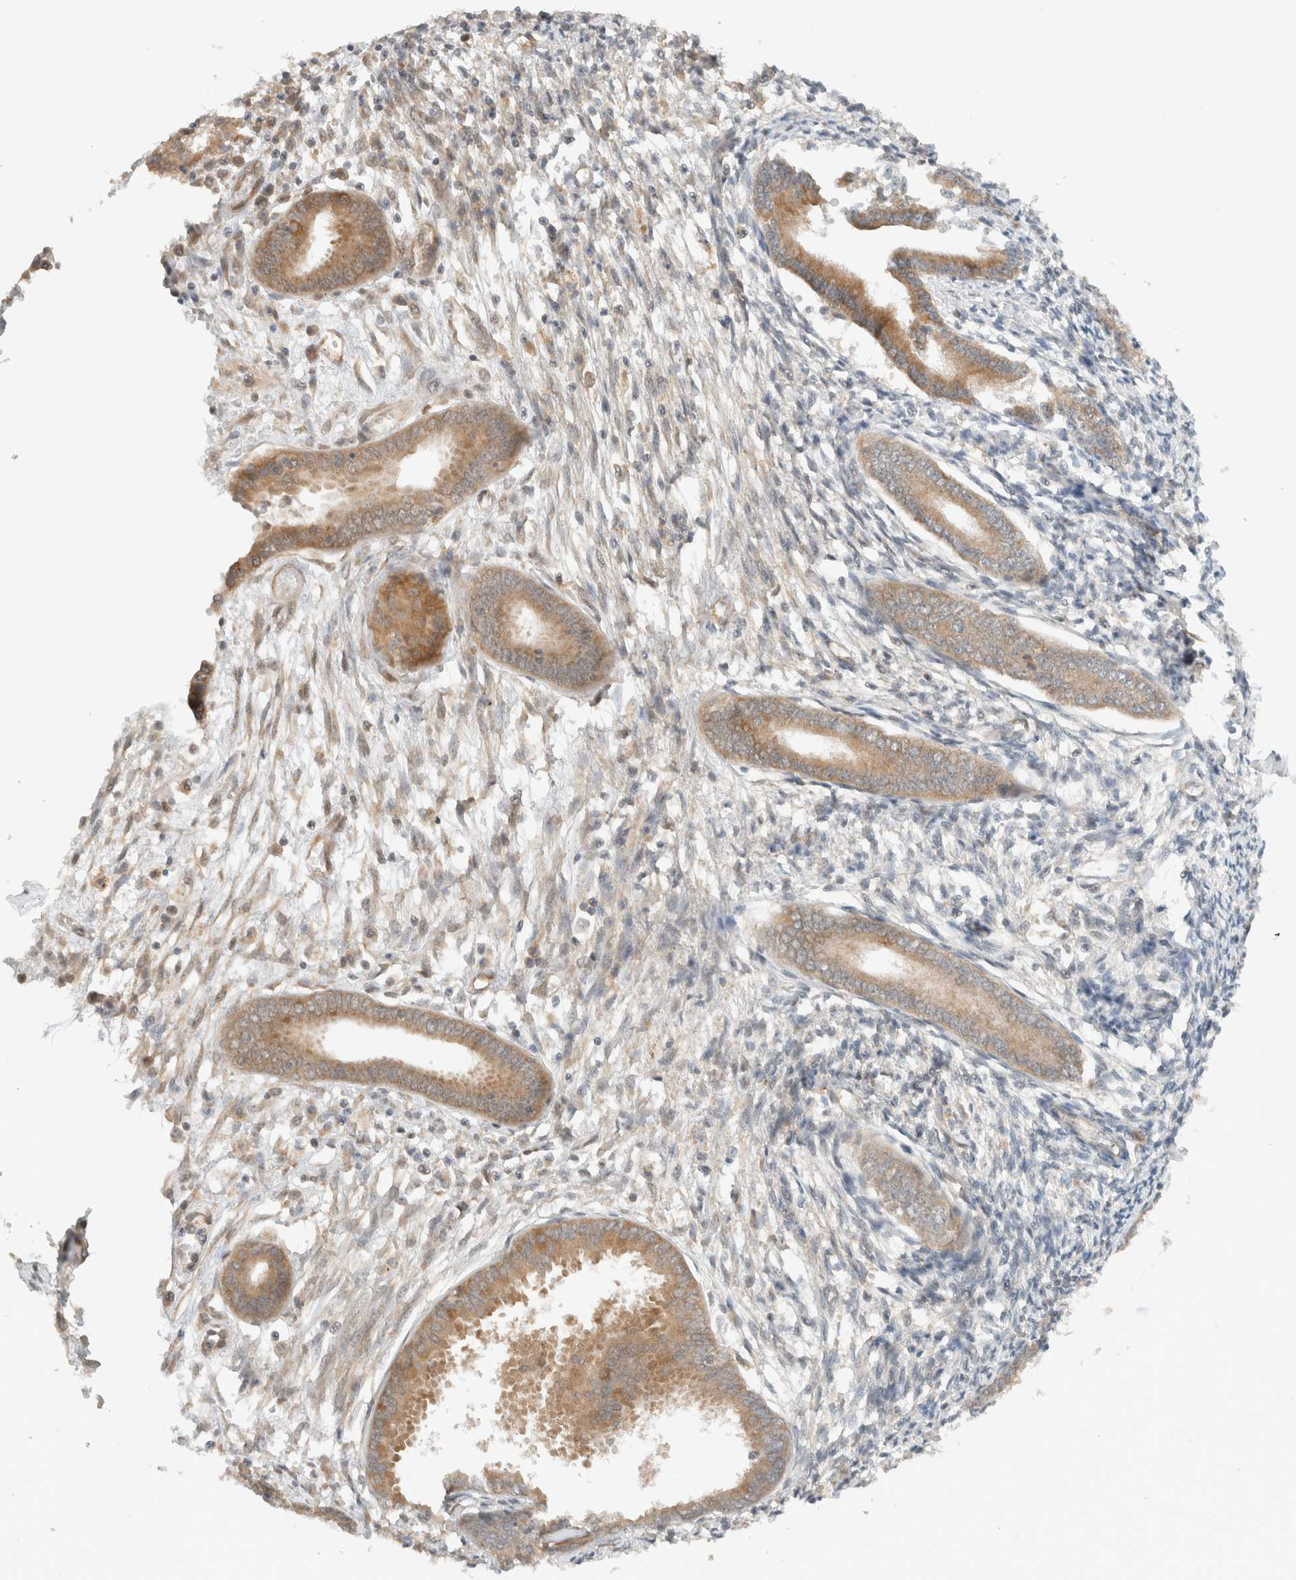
{"staining": {"intensity": "weak", "quantity": "<25%", "location": "cytoplasmic/membranous,nuclear"}, "tissue": "endometrium", "cell_type": "Cells in endometrial stroma", "image_type": "normal", "snomed": [{"axis": "morphology", "description": "Normal tissue, NOS"}, {"axis": "topography", "description": "Endometrium"}], "caption": "High magnification brightfield microscopy of unremarkable endometrium stained with DAB (3,3'-diaminobenzidine) (brown) and counterstained with hematoxylin (blue): cells in endometrial stroma show no significant expression. (IHC, brightfield microscopy, high magnification).", "gene": "ARFGEF2", "patient": {"sex": "female", "age": 56}}